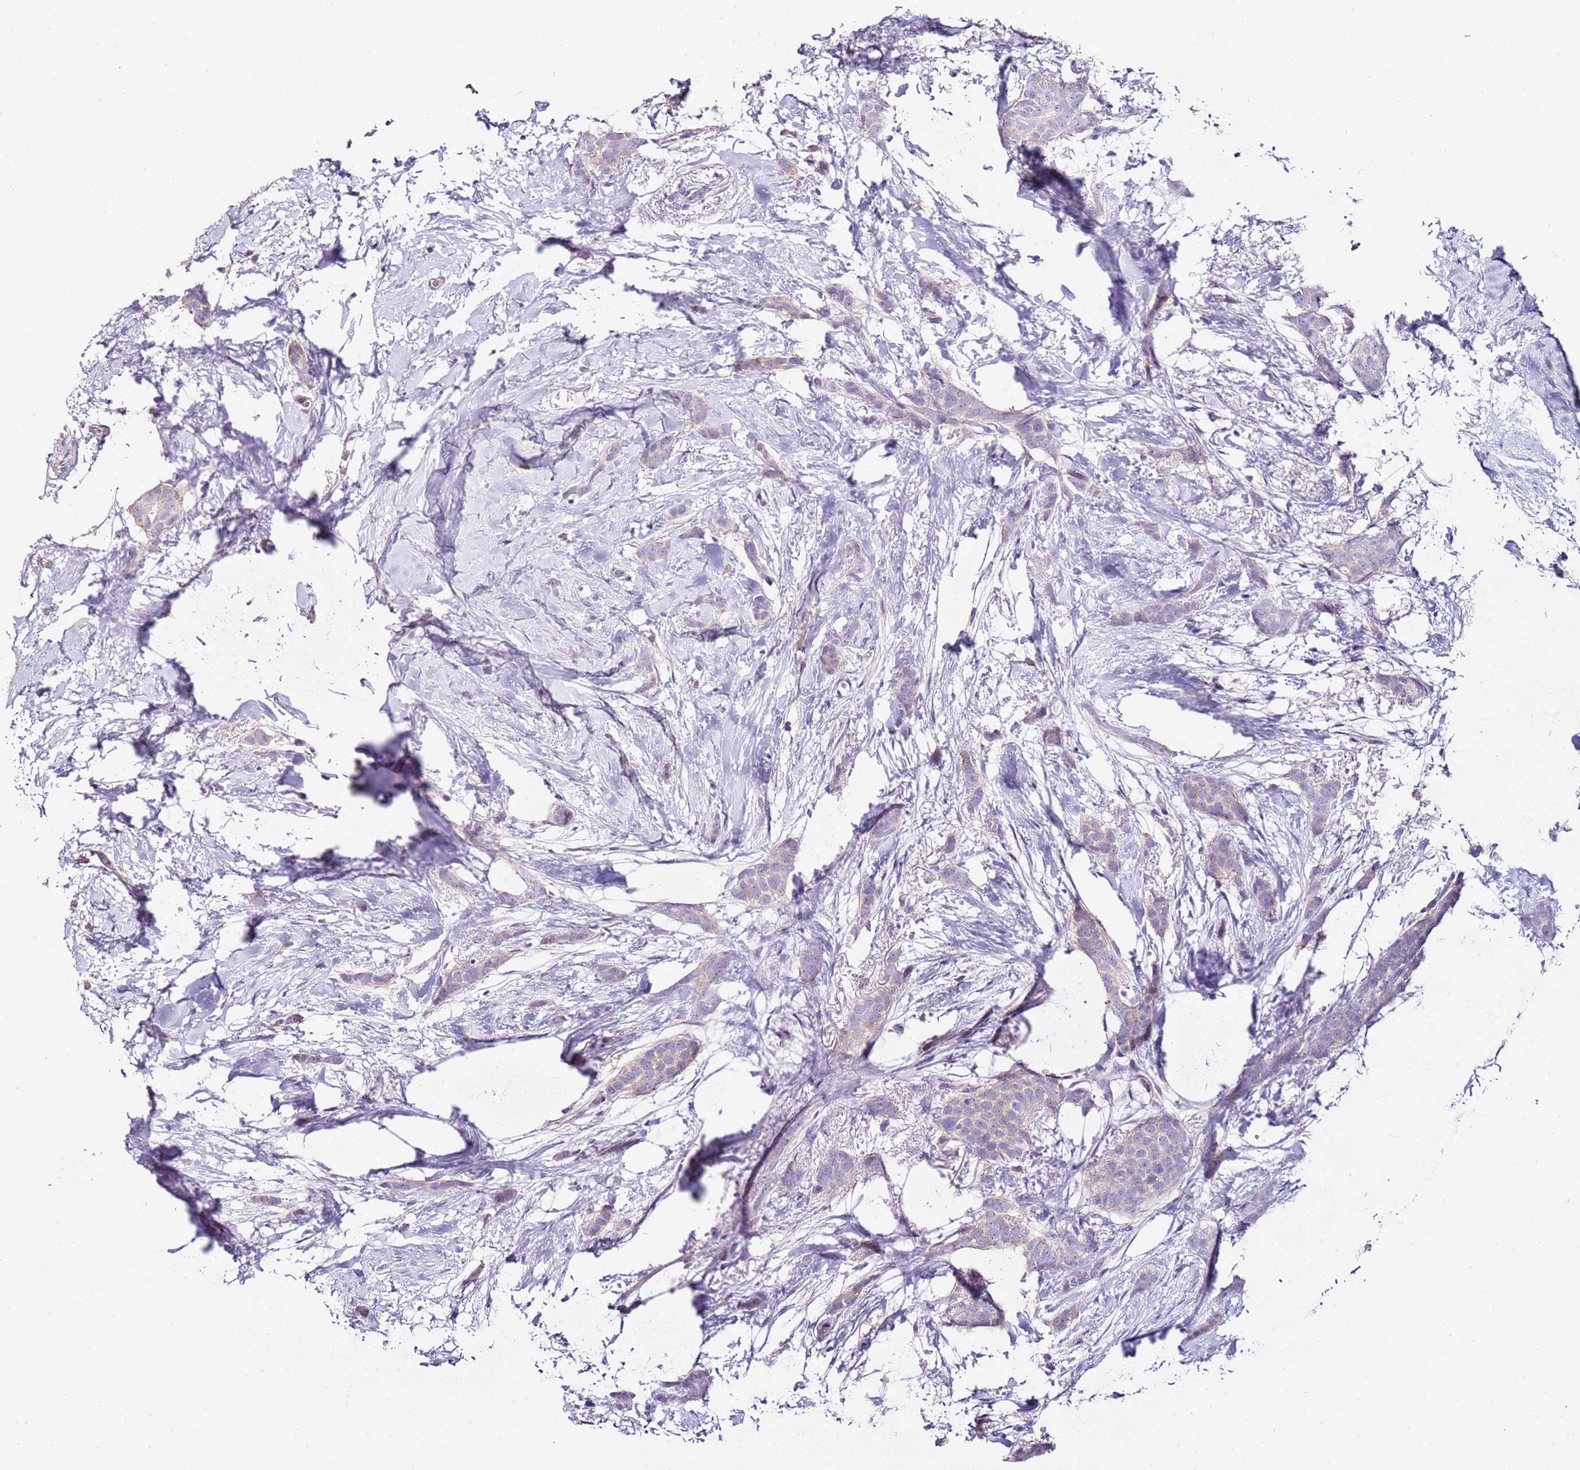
{"staining": {"intensity": "negative", "quantity": "none", "location": "none"}, "tissue": "breast cancer", "cell_type": "Tumor cells", "image_type": "cancer", "snomed": [{"axis": "morphology", "description": "Duct carcinoma"}, {"axis": "topography", "description": "Breast"}], "caption": "Tumor cells show no significant protein positivity in breast intraductal carcinoma.", "gene": "HGD", "patient": {"sex": "female", "age": 72}}